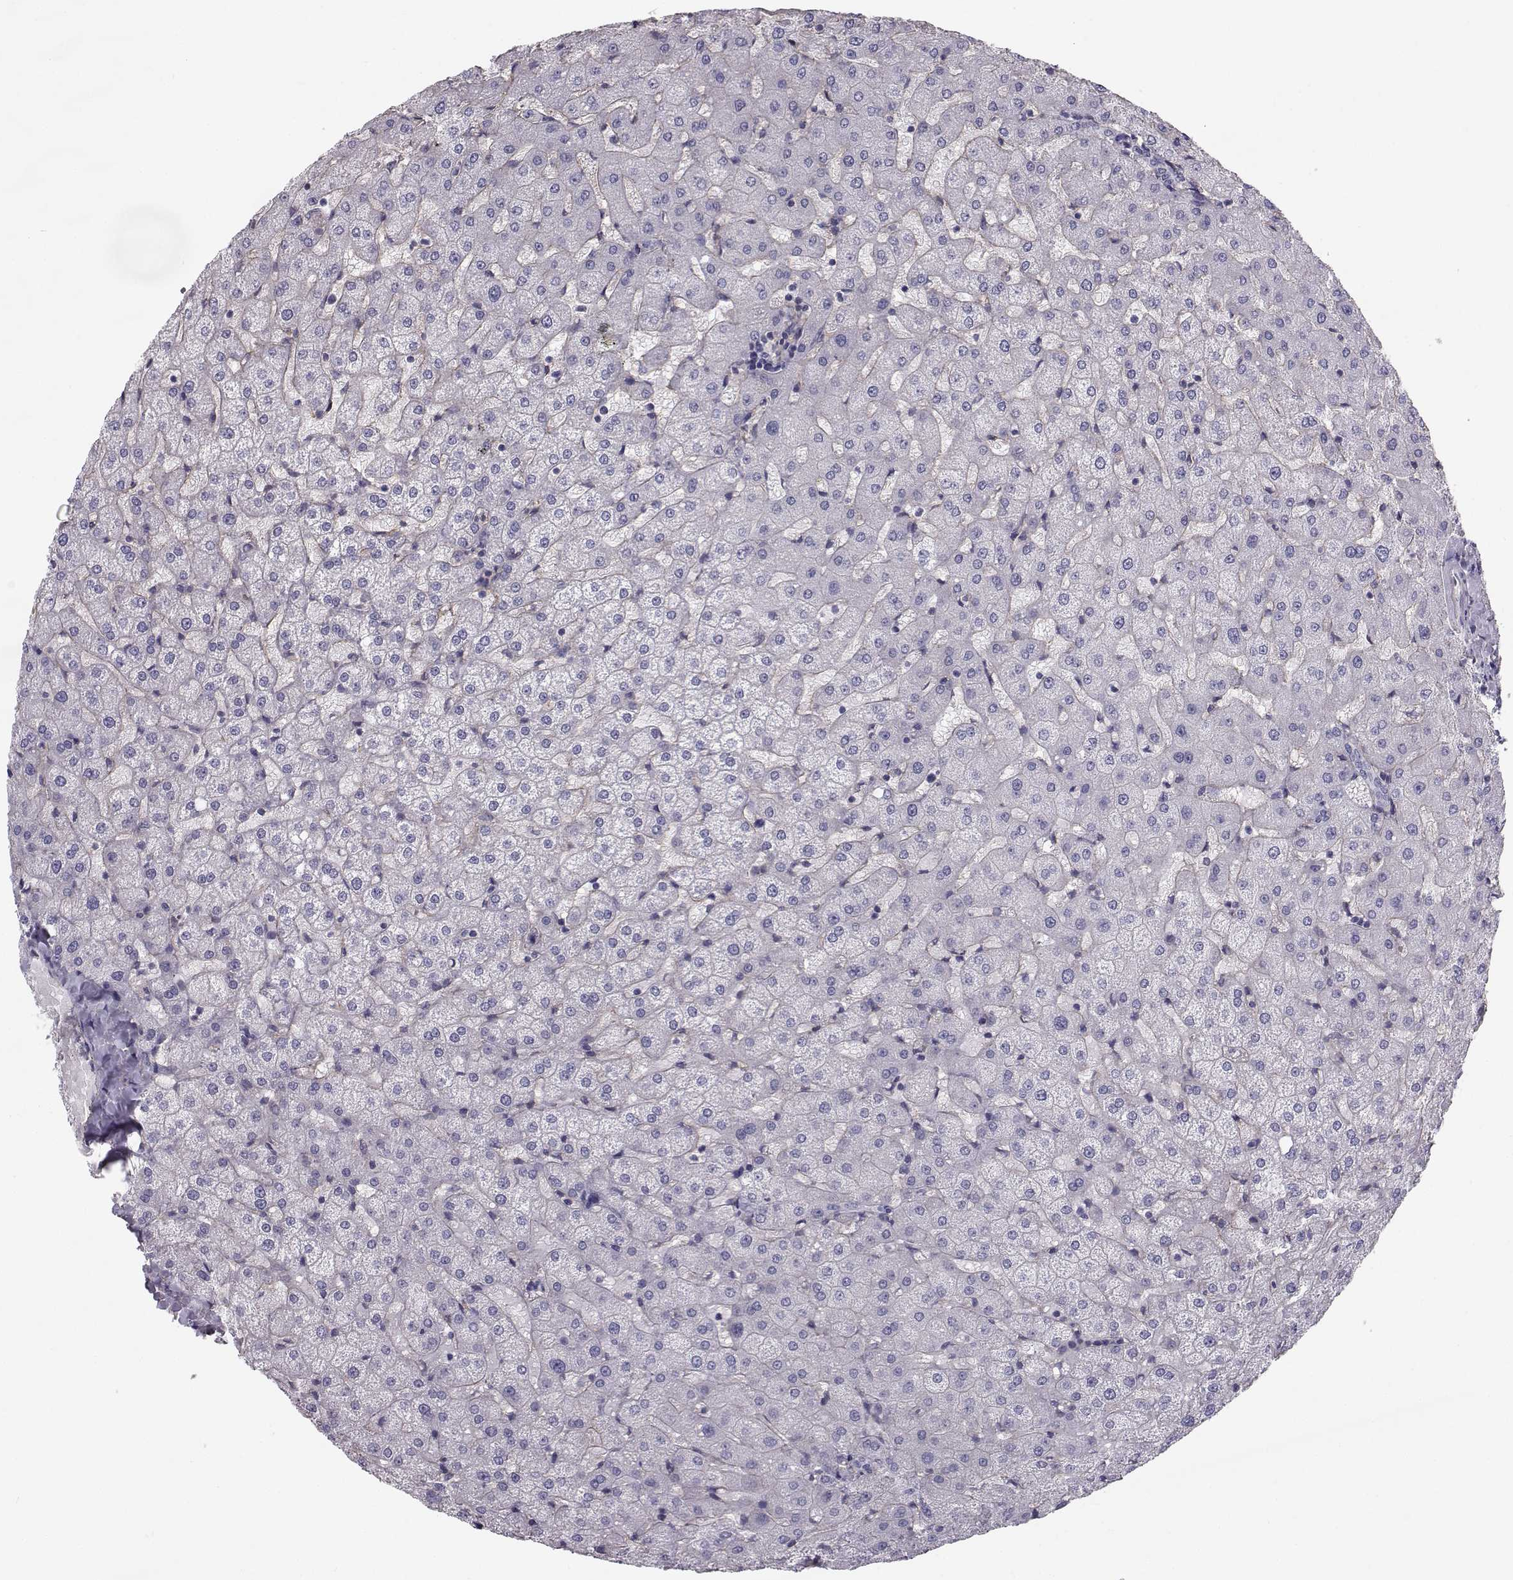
{"staining": {"intensity": "negative", "quantity": "none", "location": "none"}, "tissue": "liver", "cell_type": "Cholangiocytes", "image_type": "normal", "snomed": [{"axis": "morphology", "description": "Normal tissue, NOS"}, {"axis": "topography", "description": "Liver"}], "caption": "Unremarkable liver was stained to show a protein in brown. There is no significant staining in cholangiocytes. (DAB immunohistochemistry (IHC), high magnification).", "gene": "SPDYE4", "patient": {"sex": "female", "age": 50}}